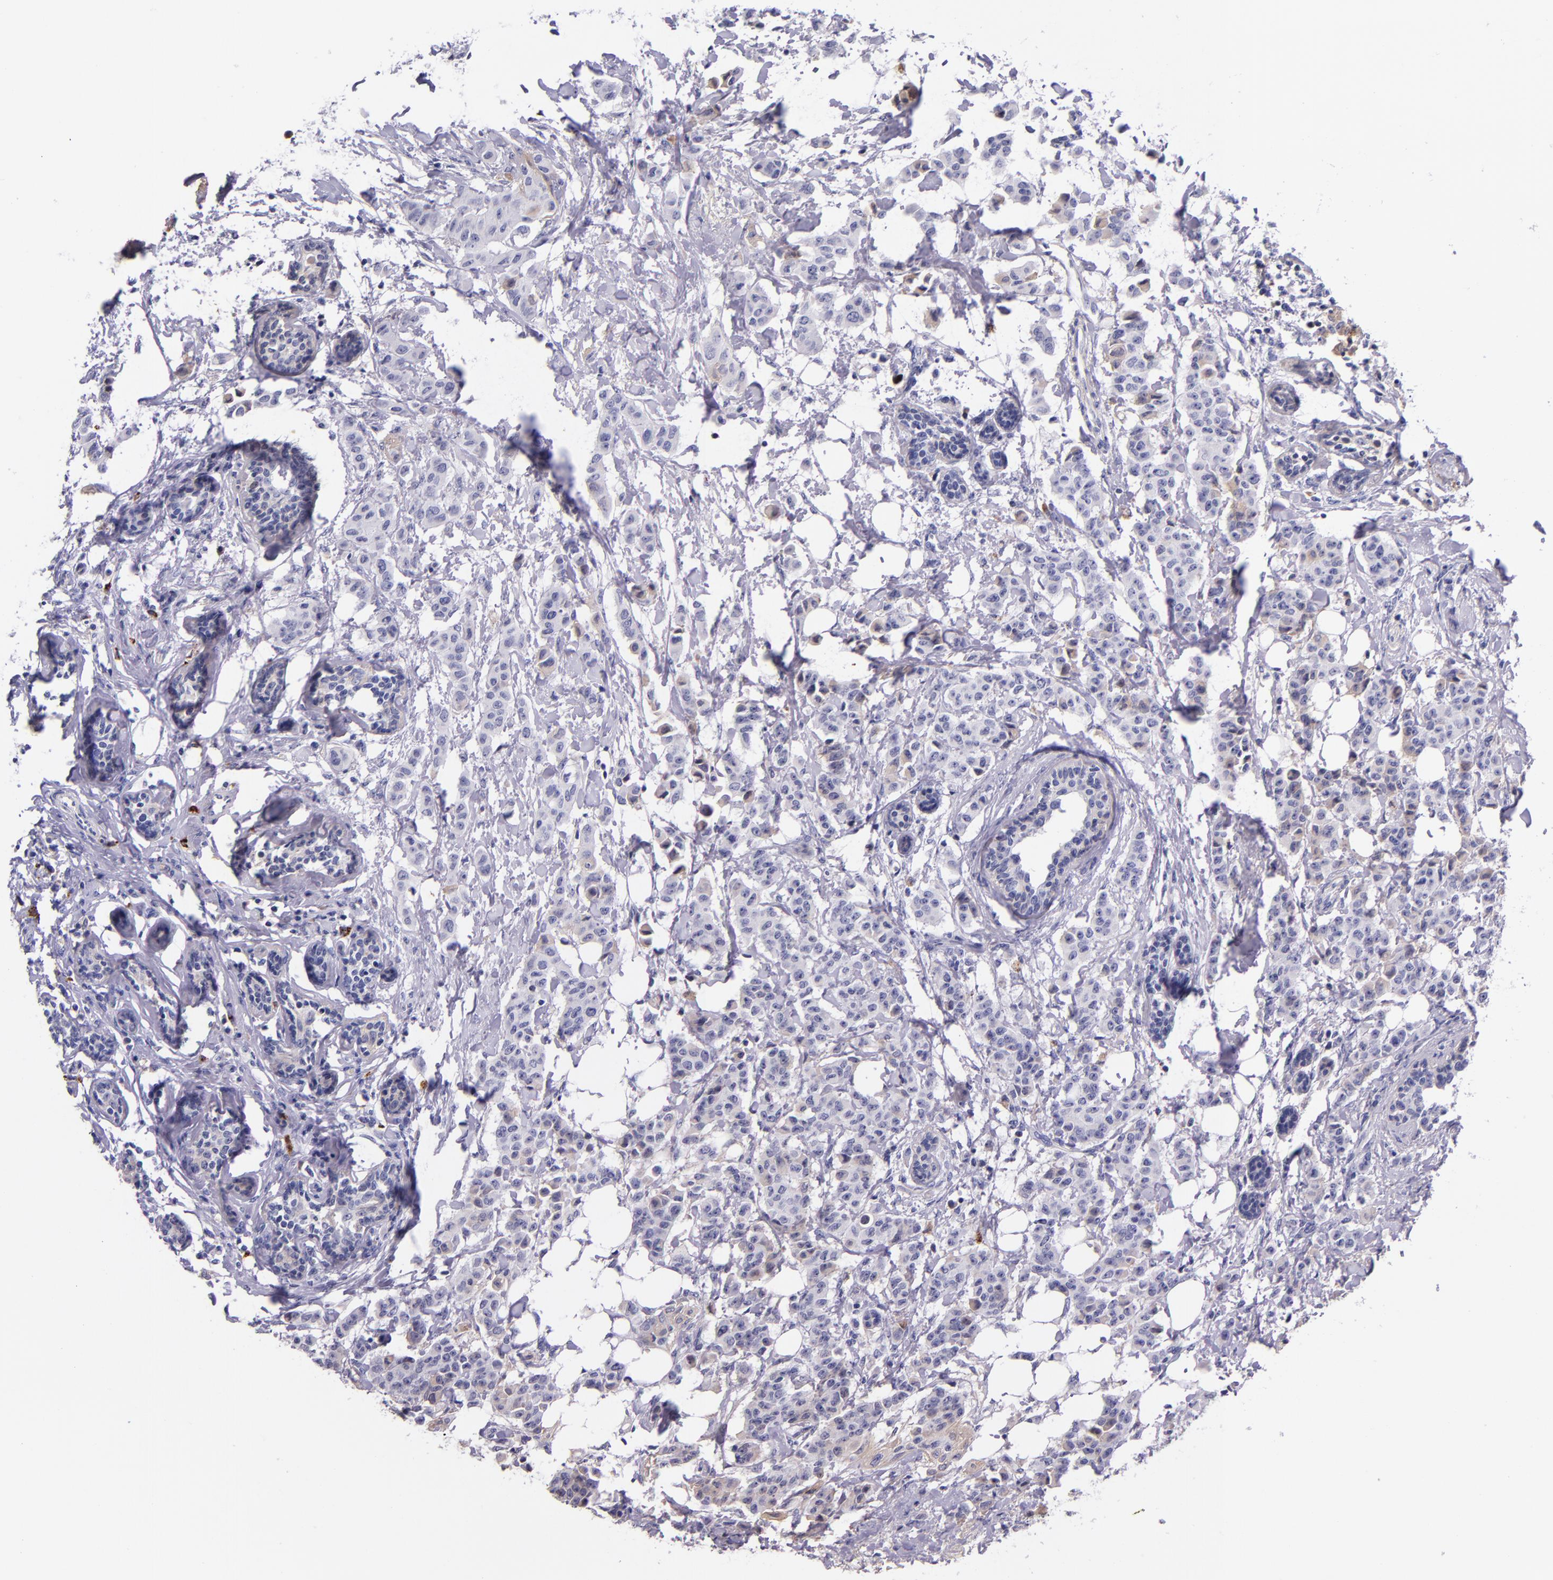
{"staining": {"intensity": "negative", "quantity": "none", "location": "none"}, "tissue": "breast cancer", "cell_type": "Tumor cells", "image_type": "cancer", "snomed": [{"axis": "morphology", "description": "Duct carcinoma"}, {"axis": "topography", "description": "Breast"}], "caption": "Tumor cells are negative for protein expression in human breast intraductal carcinoma.", "gene": "KNG1", "patient": {"sex": "female", "age": 40}}